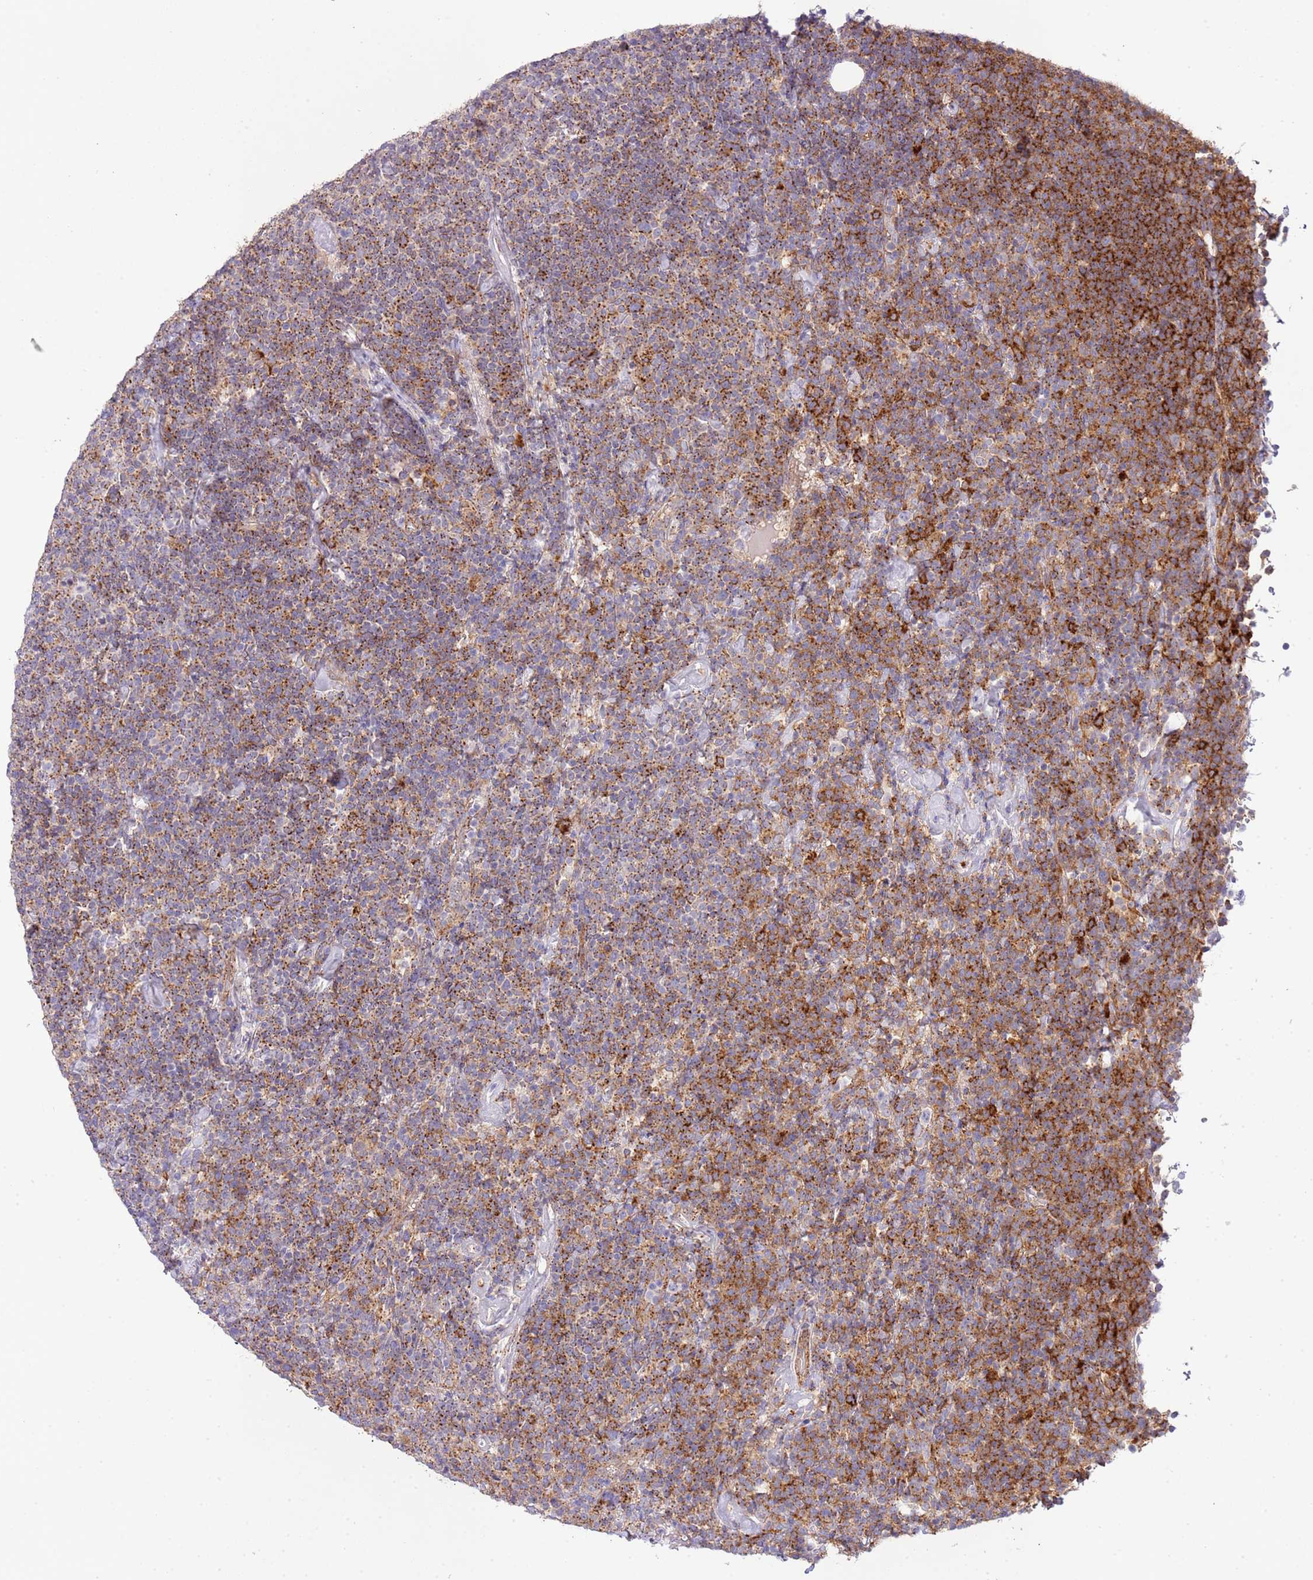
{"staining": {"intensity": "moderate", "quantity": ">75%", "location": "cytoplasmic/membranous"}, "tissue": "lymphoma", "cell_type": "Tumor cells", "image_type": "cancer", "snomed": [{"axis": "morphology", "description": "Malignant lymphoma, non-Hodgkin's type, High grade"}, {"axis": "topography", "description": "Lymph node"}], "caption": "High-magnification brightfield microscopy of lymphoma stained with DAB (brown) and counterstained with hematoxylin (blue). tumor cells exhibit moderate cytoplasmic/membranous positivity is identified in about>75% of cells.", "gene": "ABHD17A", "patient": {"sex": "male", "age": 61}}